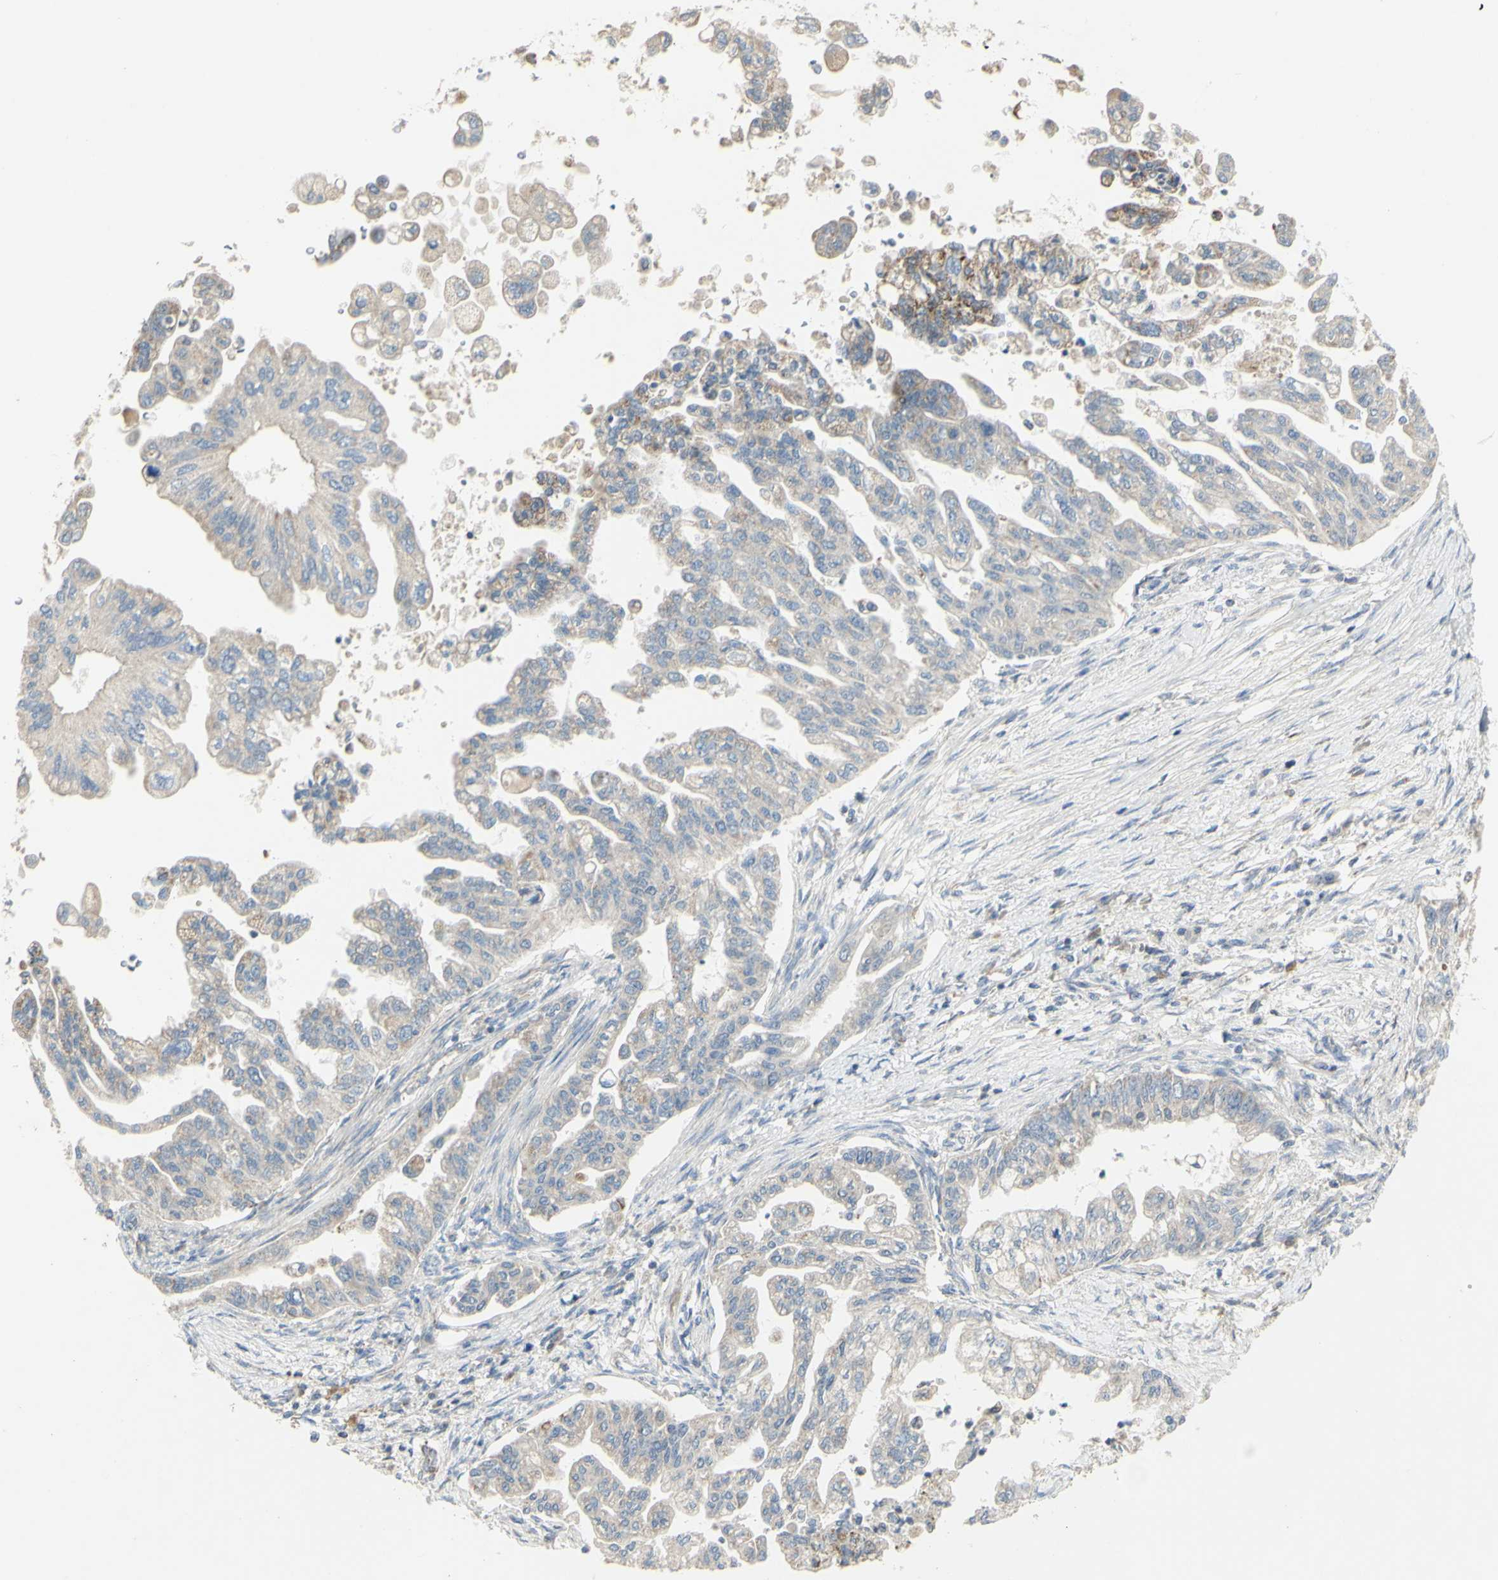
{"staining": {"intensity": "weak", "quantity": "<25%", "location": "cytoplasmic/membranous"}, "tissue": "pancreatic cancer", "cell_type": "Tumor cells", "image_type": "cancer", "snomed": [{"axis": "morphology", "description": "Normal tissue, NOS"}, {"axis": "topography", "description": "Pancreas"}], "caption": "This is a photomicrograph of immunohistochemistry staining of pancreatic cancer, which shows no expression in tumor cells.", "gene": "CNTNAP1", "patient": {"sex": "male", "age": 42}}